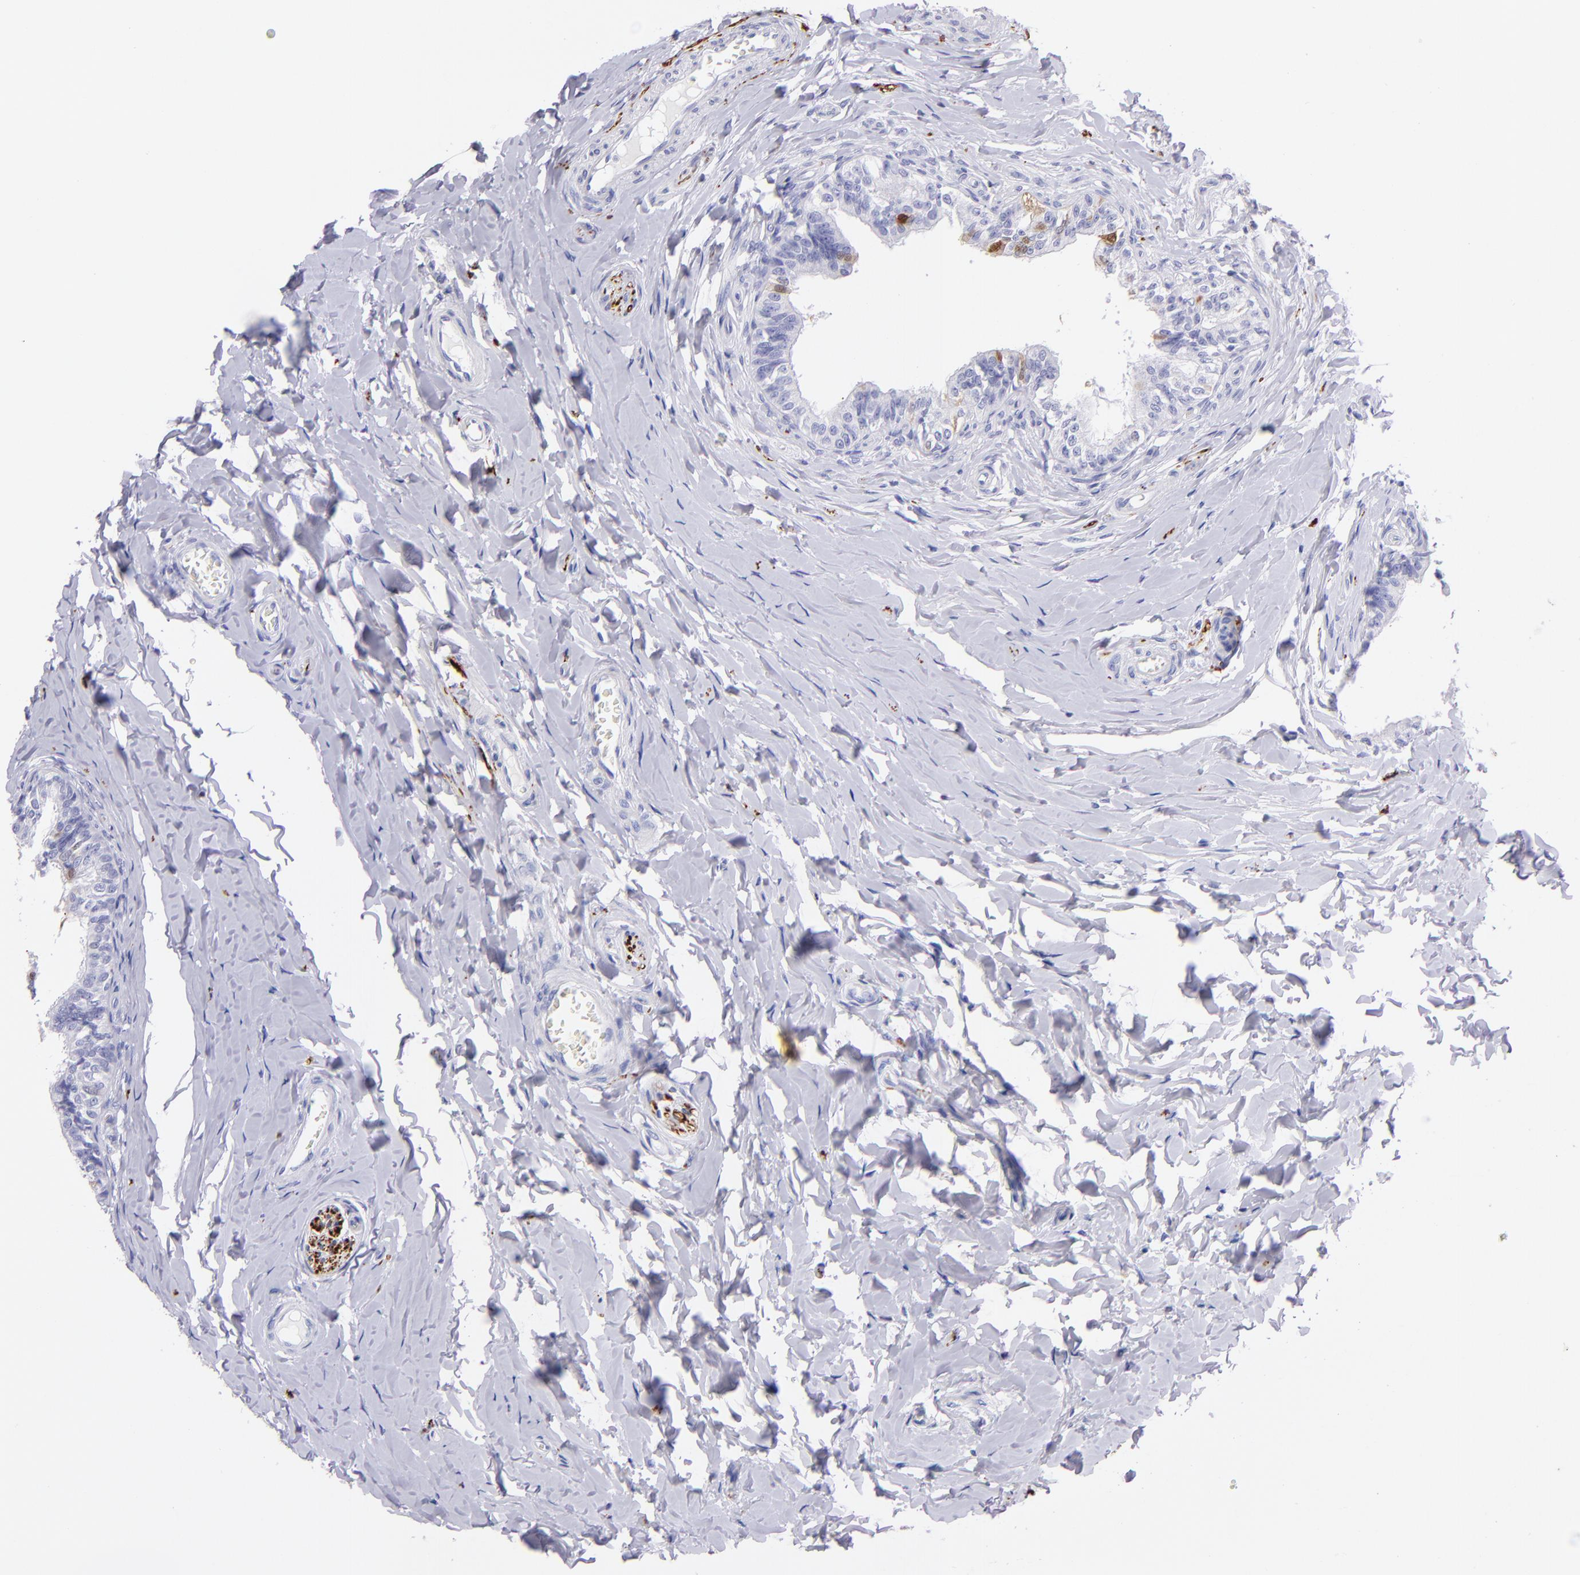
{"staining": {"intensity": "negative", "quantity": "none", "location": "none"}, "tissue": "epididymis", "cell_type": "Glandular cells", "image_type": "normal", "snomed": [{"axis": "morphology", "description": "Normal tissue, NOS"}, {"axis": "topography", "description": "Soft tissue"}, {"axis": "topography", "description": "Epididymis"}], "caption": "This is an immunohistochemistry photomicrograph of unremarkable epididymis. There is no expression in glandular cells.", "gene": "UCHL1", "patient": {"sex": "male", "age": 26}}